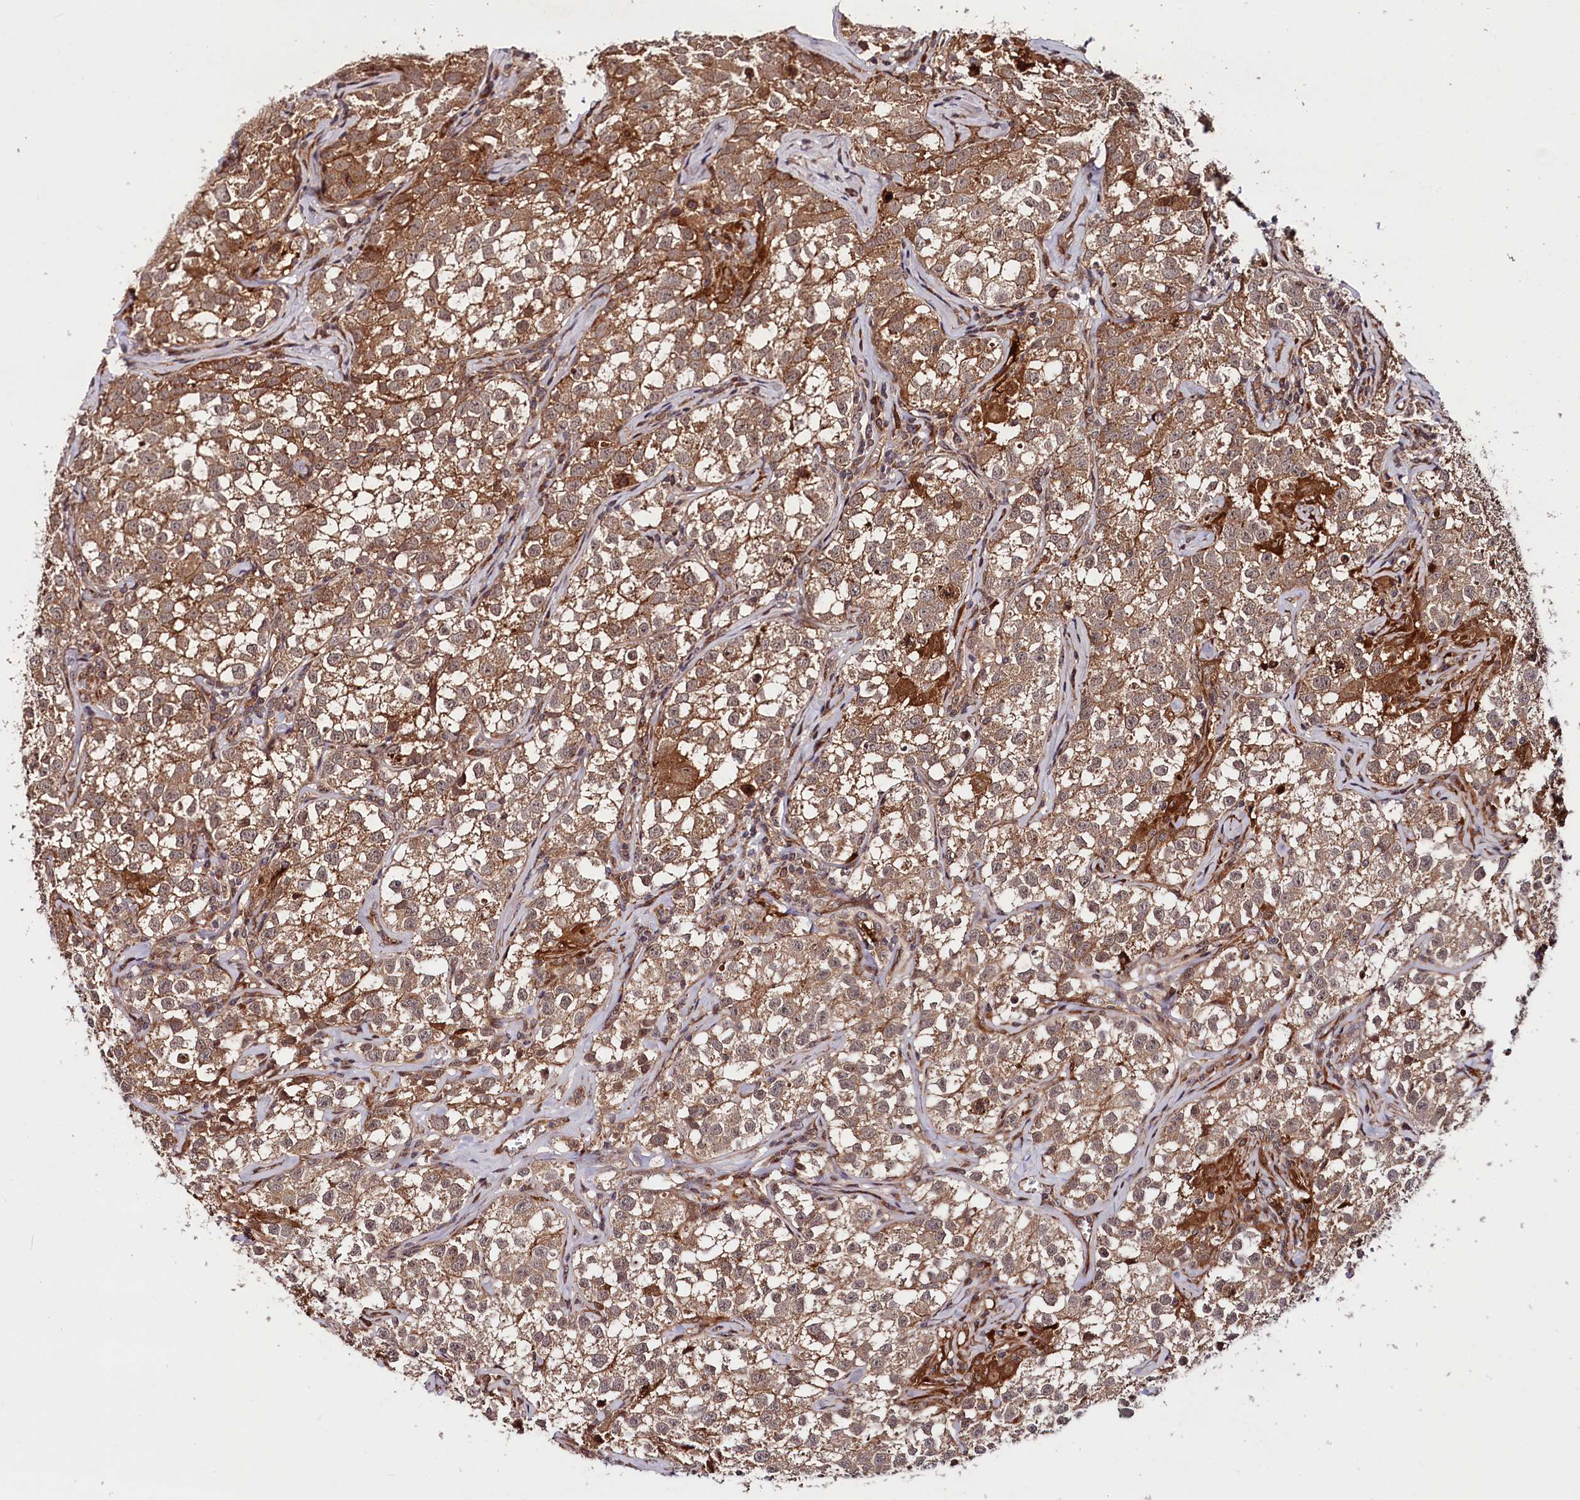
{"staining": {"intensity": "moderate", "quantity": ">75%", "location": "cytoplasmic/membranous"}, "tissue": "testis cancer", "cell_type": "Tumor cells", "image_type": "cancer", "snomed": [{"axis": "morphology", "description": "Seminoma, NOS"}, {"axis": "morphology", "description": "Carcinoma, Embryonal, NOS"}, {"axis": "topography", "description": "Testis"}], "caption": "An immunohistochemistry image of neoplastic tissue is shown. Protein staining in brown shows moderate cytoplasmic/membranous positivity in testis cancer (embryonal carcinoma) within tumor cells.", "gene": "NEDD1", "patient": {"sex": "male", "age": 43}}